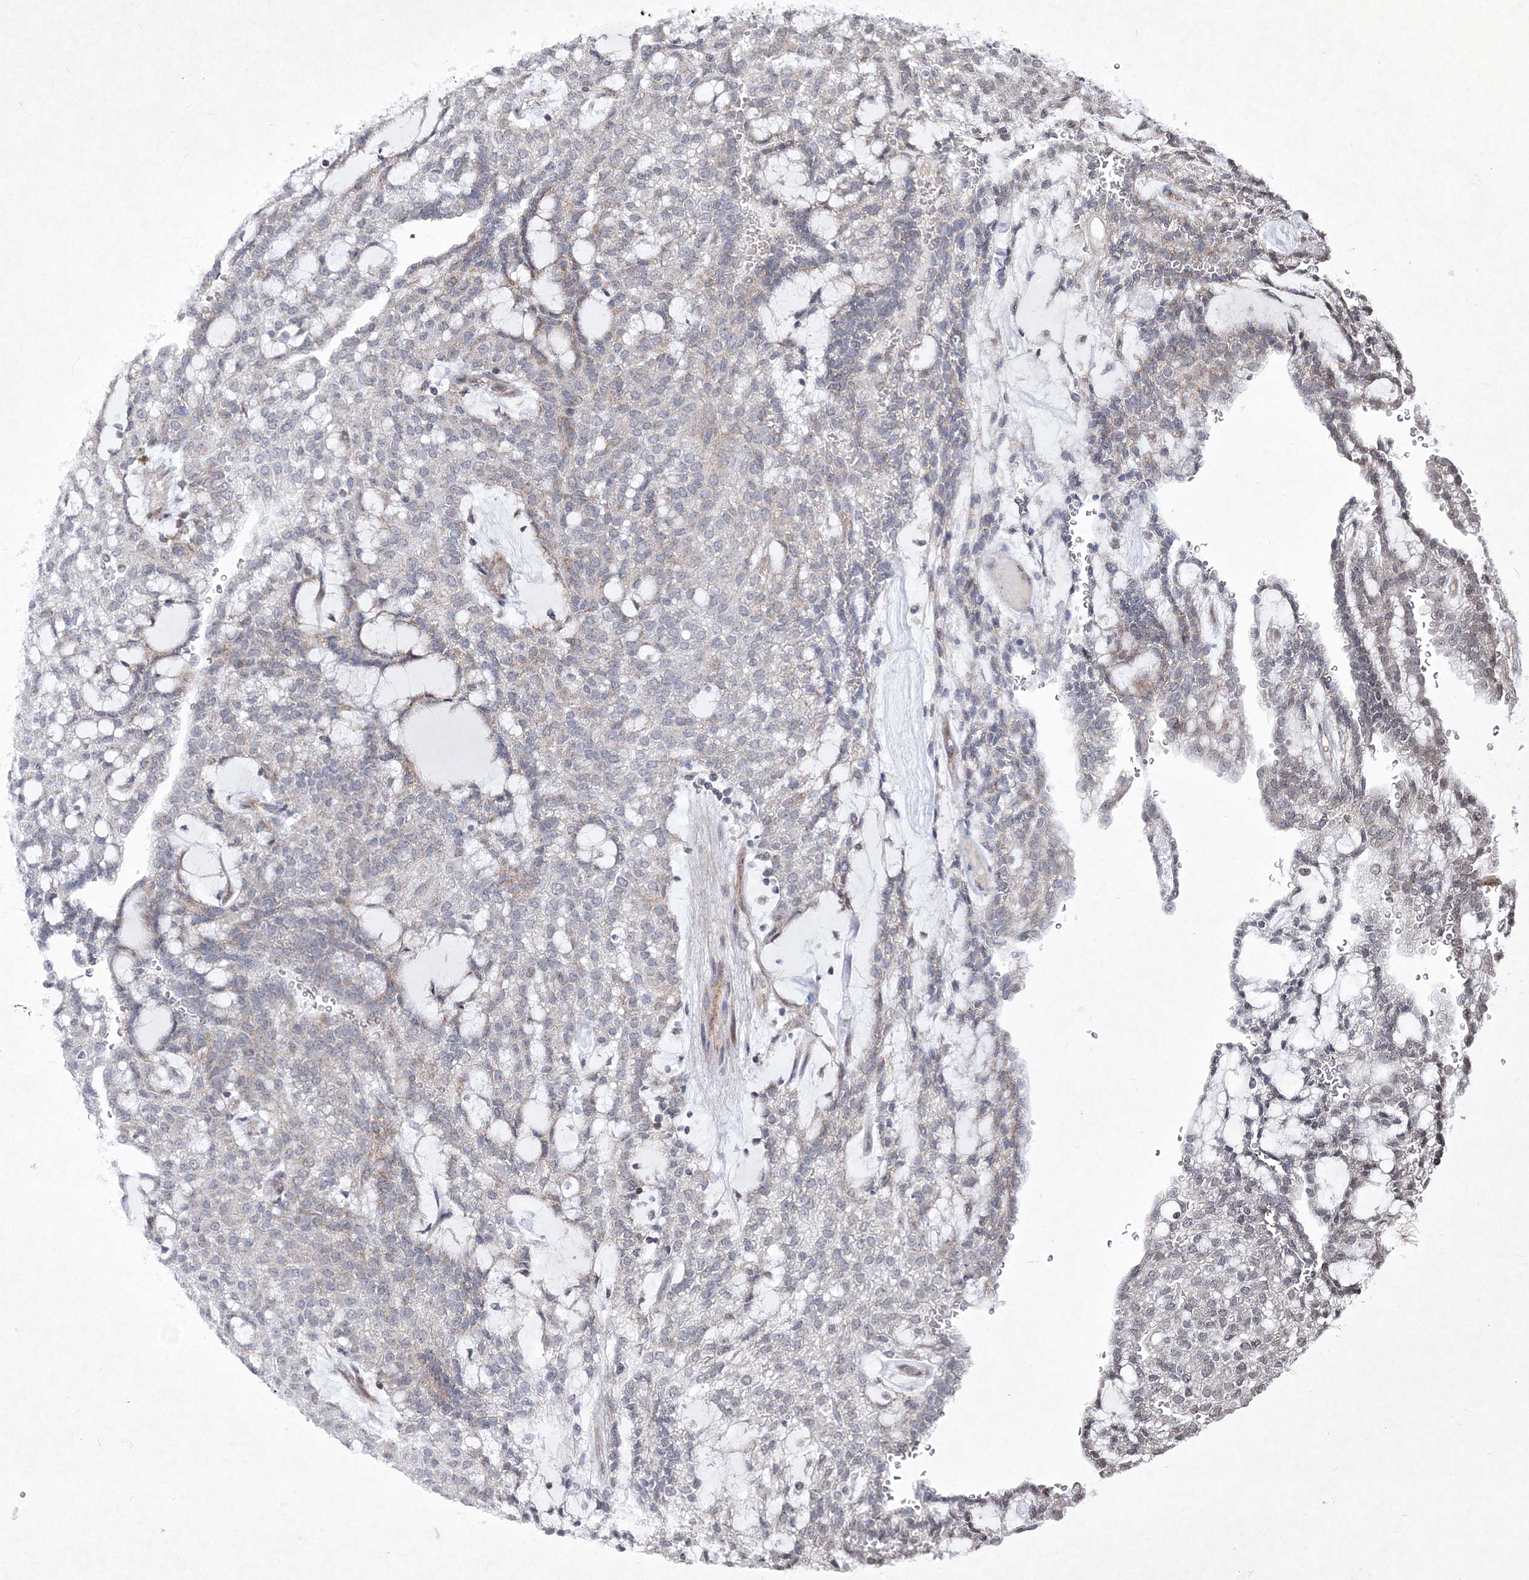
{"staining": {"intensity": "weak", "quantity": "25%-75%", "location": "cytoplasmic/membranous"}, "tissue": "renal cancer", "cell_type": "Tumor cells", "image_type": "cancer", "snomed": [{"axis": "morphology", "description": "Adenocarcinoma, NOS"}, {"axis": "topography", "description": "Kidney"}], "caption": "Immunohistochemistry (IHC) micrograph of adenocarcinoma (renal) stained for a protein (brown), which displays low levels of weak cytoplasmic/membranous staining in approximately 25%-75% of tumor cells.", "gene": "SOWAHB", "patient": {"sex": "male", "age": 63}}